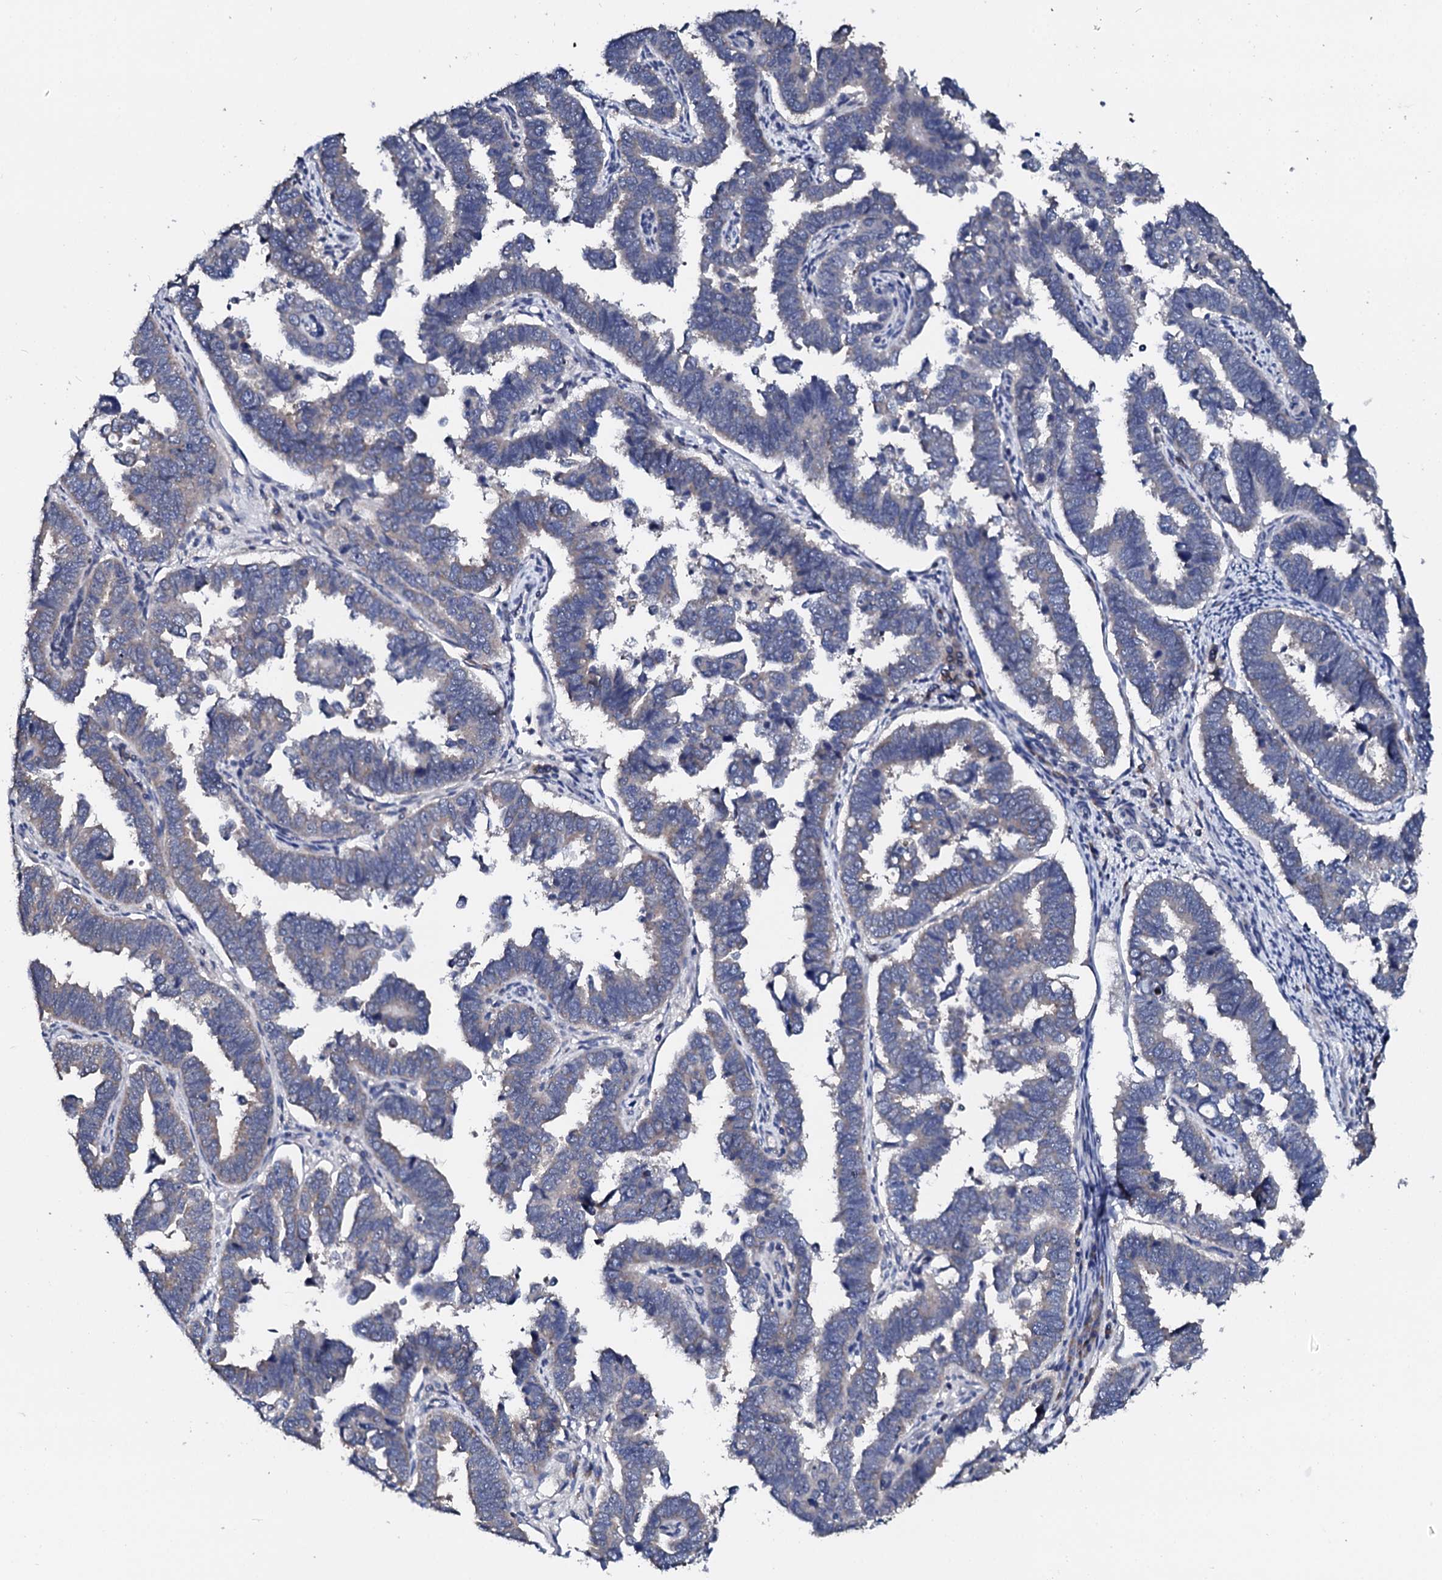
{"staining": {"intensity": "weak", "quantity": "<25%", "location": "cytoplasmic/membranous"}, "tissue": "endometrial cancer", "cell_type": "Tumor cells", "image_type": "cancer", "snomed": [{"axis": "morphology", "description": "Adenocarcinoma, NOS"}, {"axis": "topography", "description": "Endometrium"}], "caption": "This is an immunohistochemistry (IHC) histopathology image of human endometrial cancer. There is no expression in tumor cells.", "gene": "NUP58", "patient": {"sex": "female", "age": 75}}